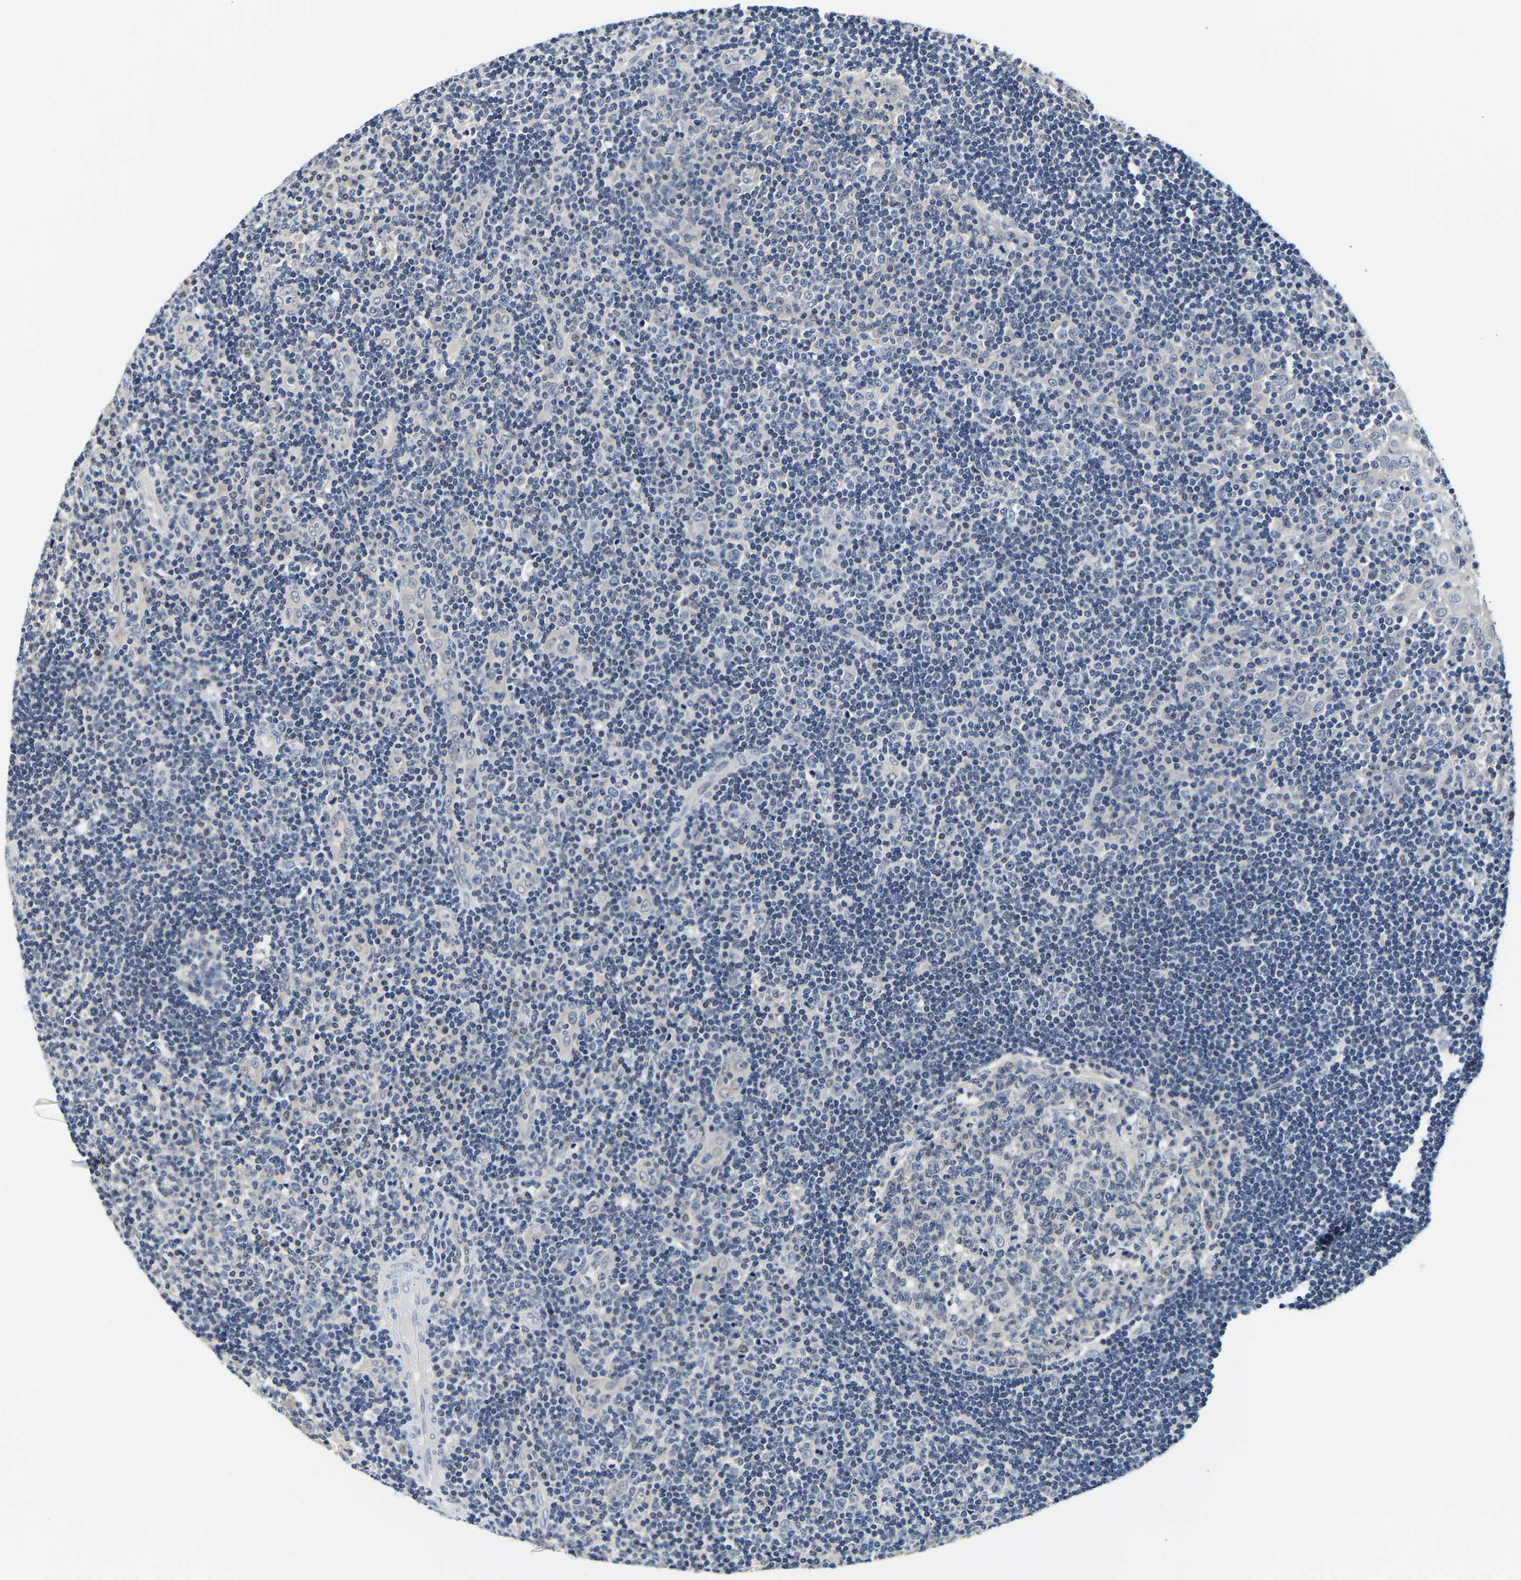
{"staining": {"intensity": "negative", "quantity": "none", "location": "none"}, "tissue": "tonsil", "cell_type": "Germinal center cells", "image_type": "normal", "snomed": [{"axis": "morphology", "description": "Normal tissue, NOS"}, {"axis": "topography", "description": "Tonsil"}], "caption": "Immunohistochemistry photomicrograph of normal tonsil: tonsil stained with DAB reveals no significant protein positivity in germinal center cells. (DAB immunohistochemistry (IHC) with hematoxylin counter stain).", "gene": "UCHL3", "patient": {"sex": "female", "age": 40}}